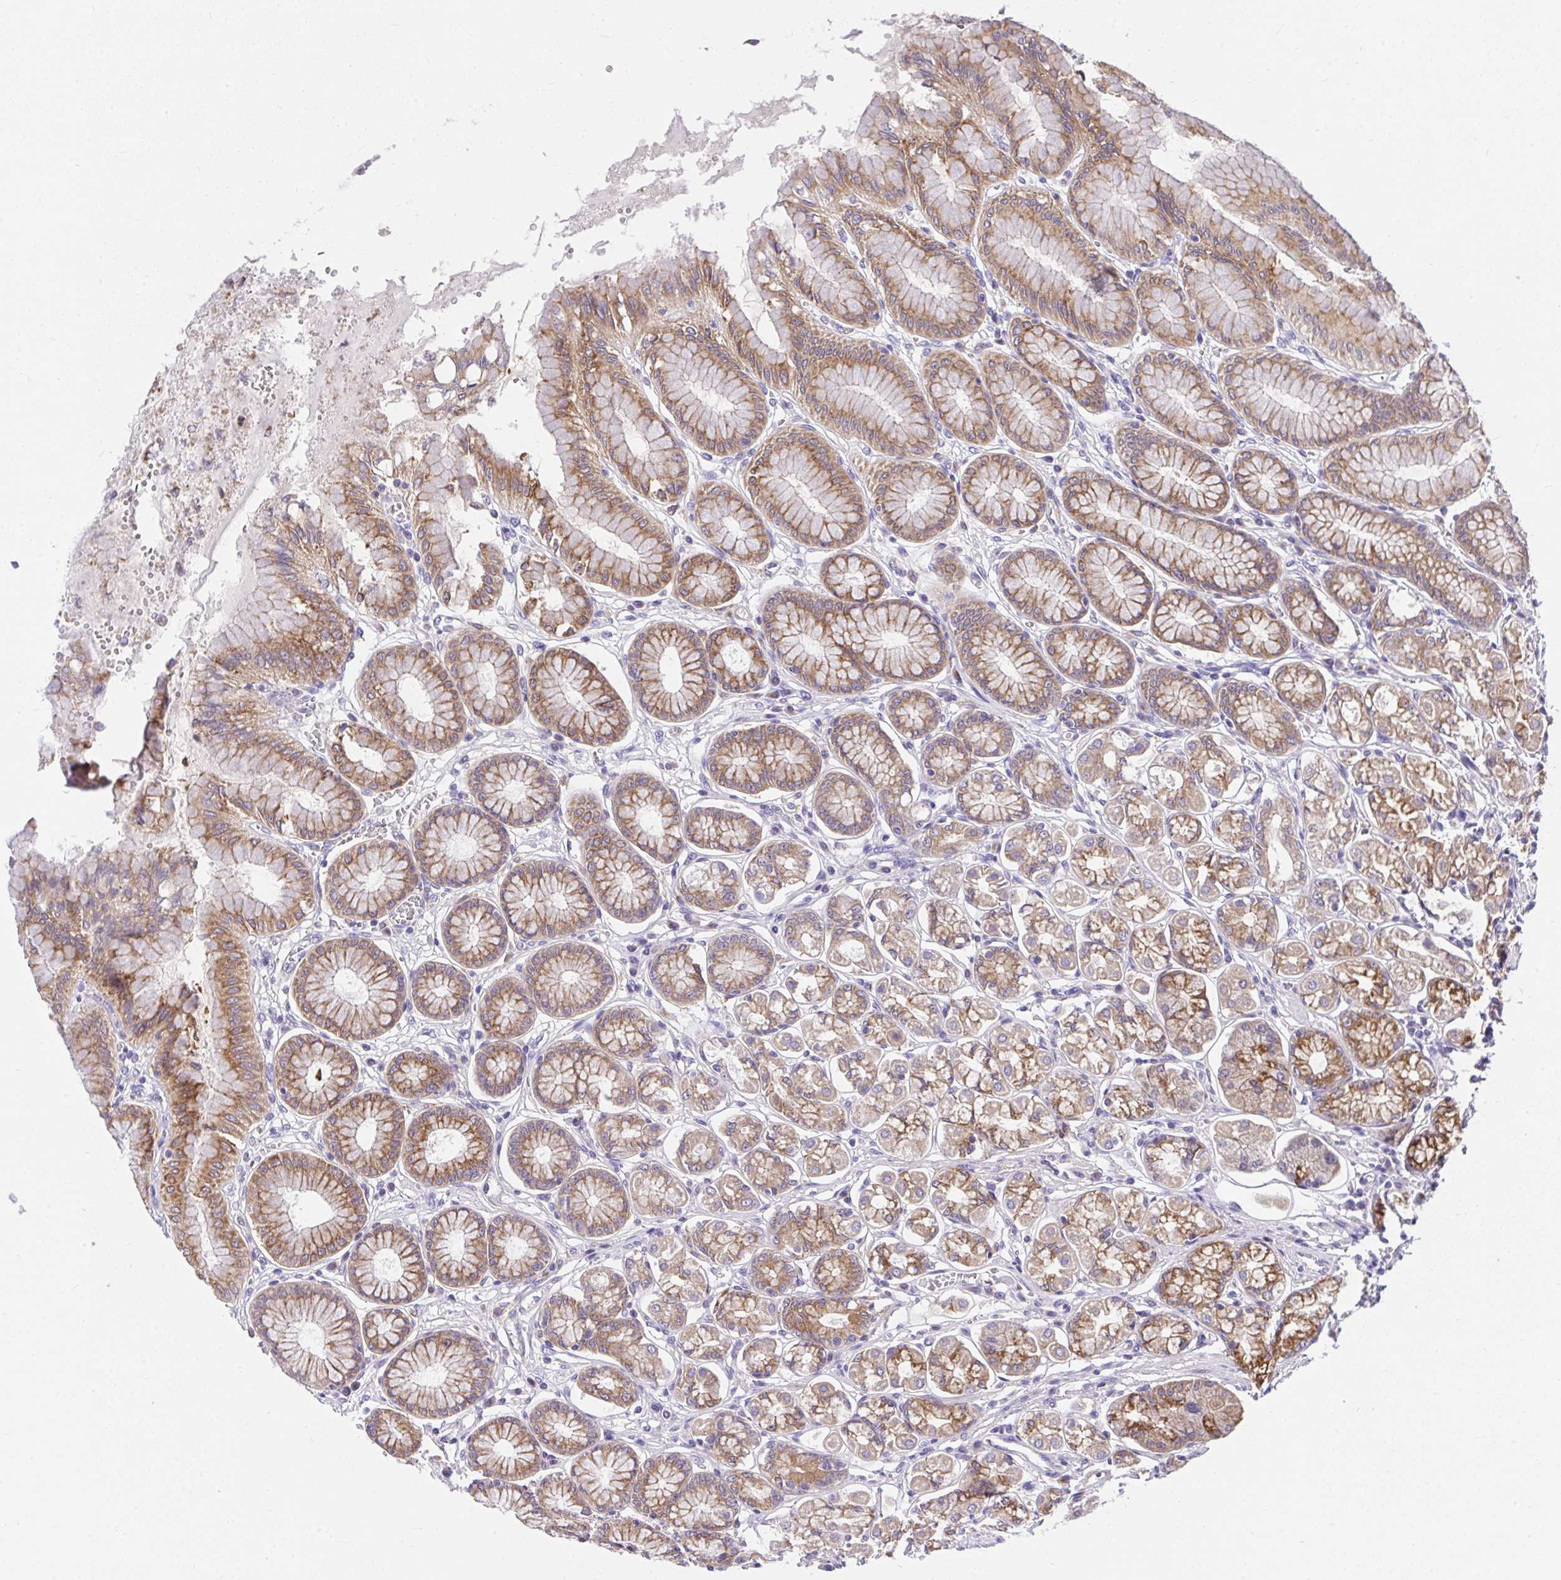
{"staining": {"intensity": "moderate", "quantity": ">75%", "location": "cytoplasmic/membranous"}, "tissue": "stomach", "cell_type": "Glandular cells", "image_type": "normal", "snomed": [{"axis": "morphology", "description": "Normal tissue, NOS"}, {"axis": "topography", "description": "Stomach"}, {"axis": "topography", "description": "Stomach, lower"}], "caption": "Protein staining of normal stomach displays moderate cytoplasmic/membranous positivity in approximately >75% of glandular cells. The staining is performed using DAB brown chromogen to label protein expression. The nuclei are counter-stained blue using hematoxylin.", "gene": "CHIA", "patient": {"sex": "male", "age": 76}}